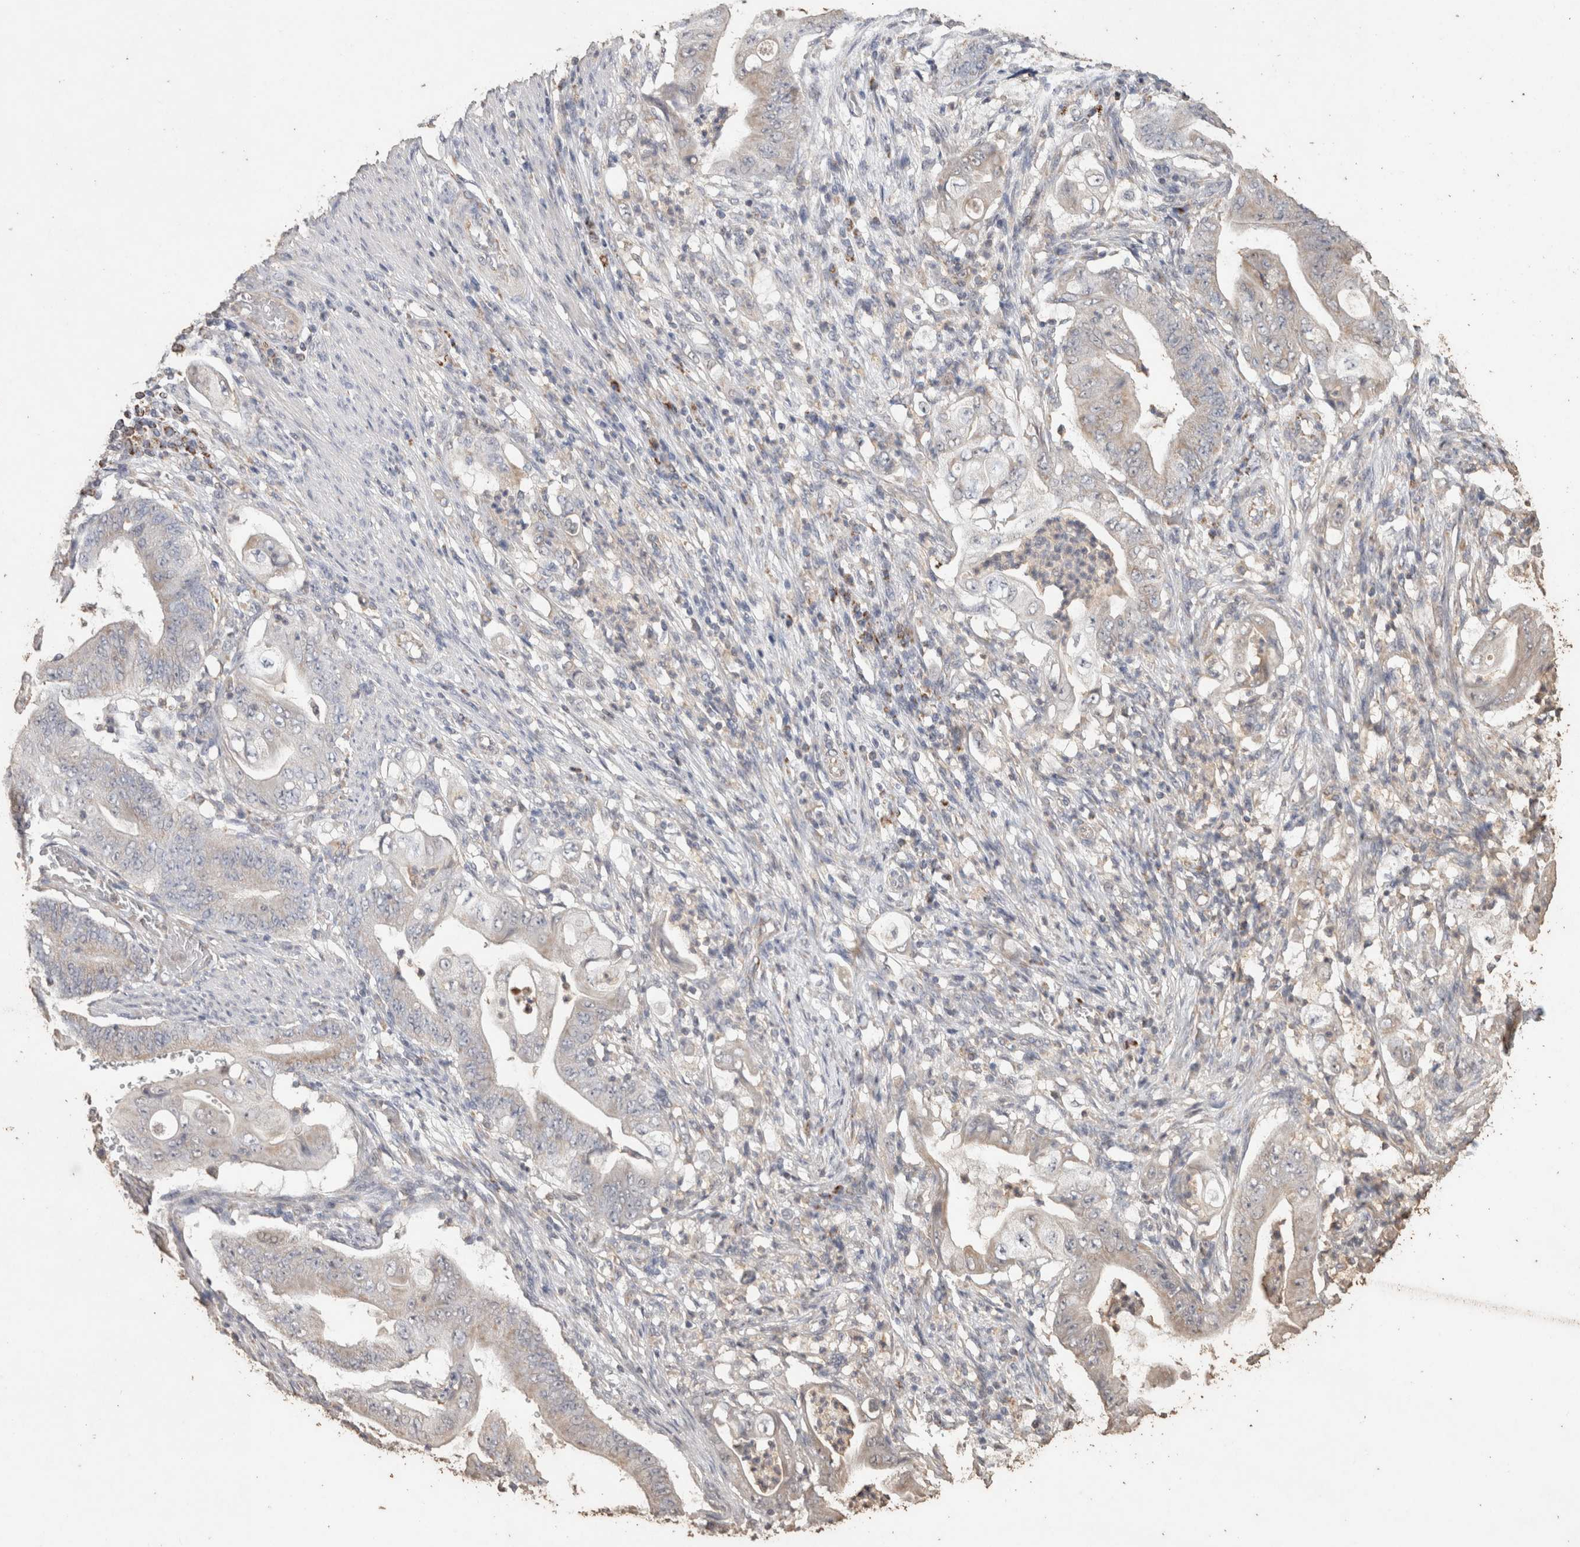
{"staining": {"intensity": "weak", "quantity": "<25%", "location": "cytoplasmic/membranous"}, "tissue": "stomach cancer", "cell_type": "Tumor cells", "image_type": "cancer", "snomed": [{"axis": "morphology", "description": "Adenocarcinoma, NOS"}, {"axis": "topography", "description": "Stomach"}], "caption": "Immunohistochemistry histopathology image of neoplastic tissue: stomach adenocarcinoma stained with DAB (3,3'-diaminobenzidine) demonstrates no significant protein staining in tumor cells. (DAB (3,3'-diaminobenzidine) IHC visualized using brightfield microscopy, high magnification).", "gene": "ACADM", "patient": {"sex": "female", "age": 73}}